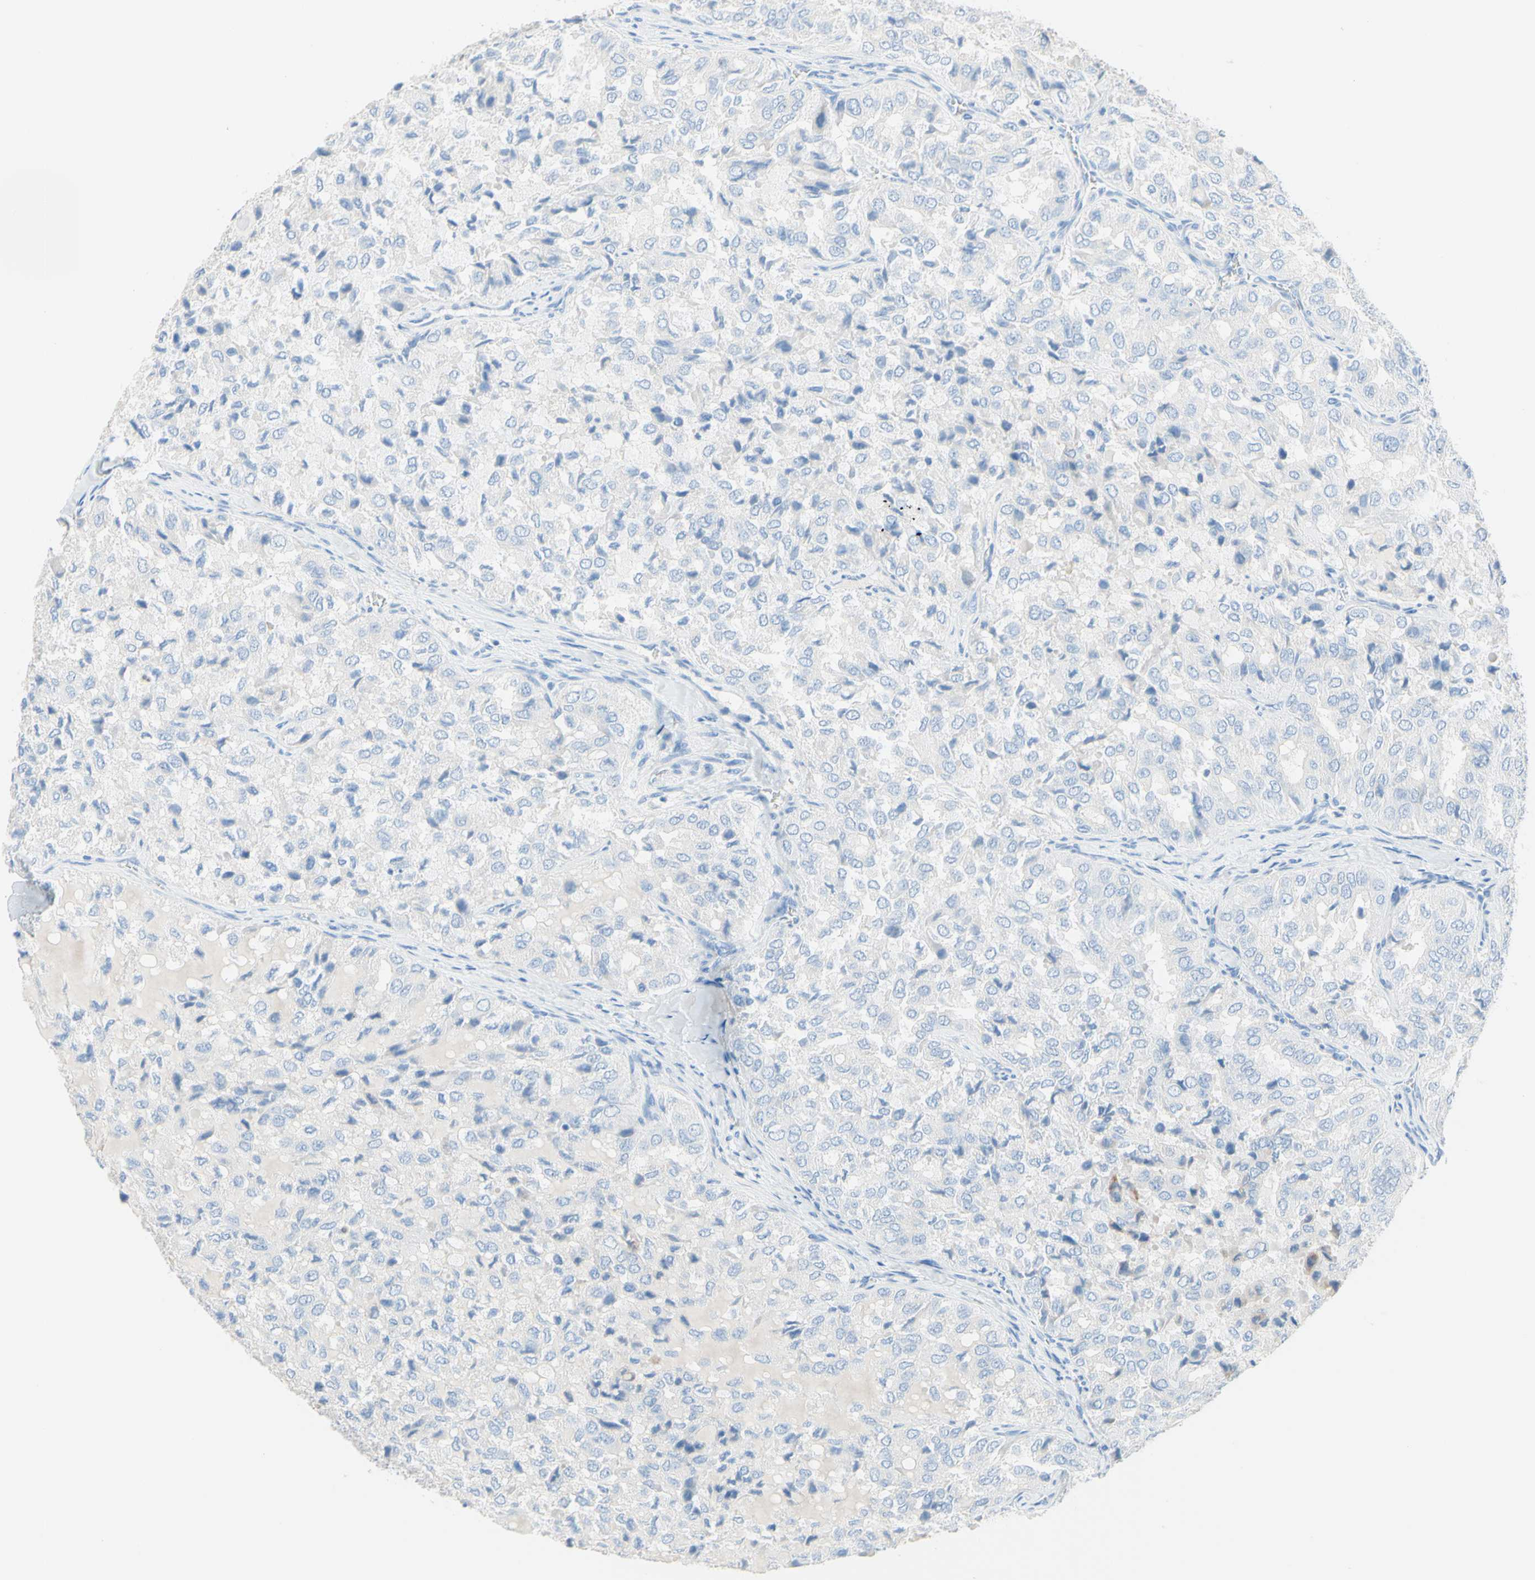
{"staining": {"intensity": "negative", "quantity": "none", "location": "none"}, "tissue": "thyroid cancer", "cell_type": "Tumor cells", "image_type": "cancer", "snomed": [{"axis": "morphology", "description": "Follicular adenoma carcinoma, NOS"}, {"axis": "topography", "description": "Thyroid gland"}], "caption": "Histopathology image shows no significant protein staining in tumor cells of thyroid cancer.", "gene": "IL6ST", "patient": {"sex": "male", "age": 75}}